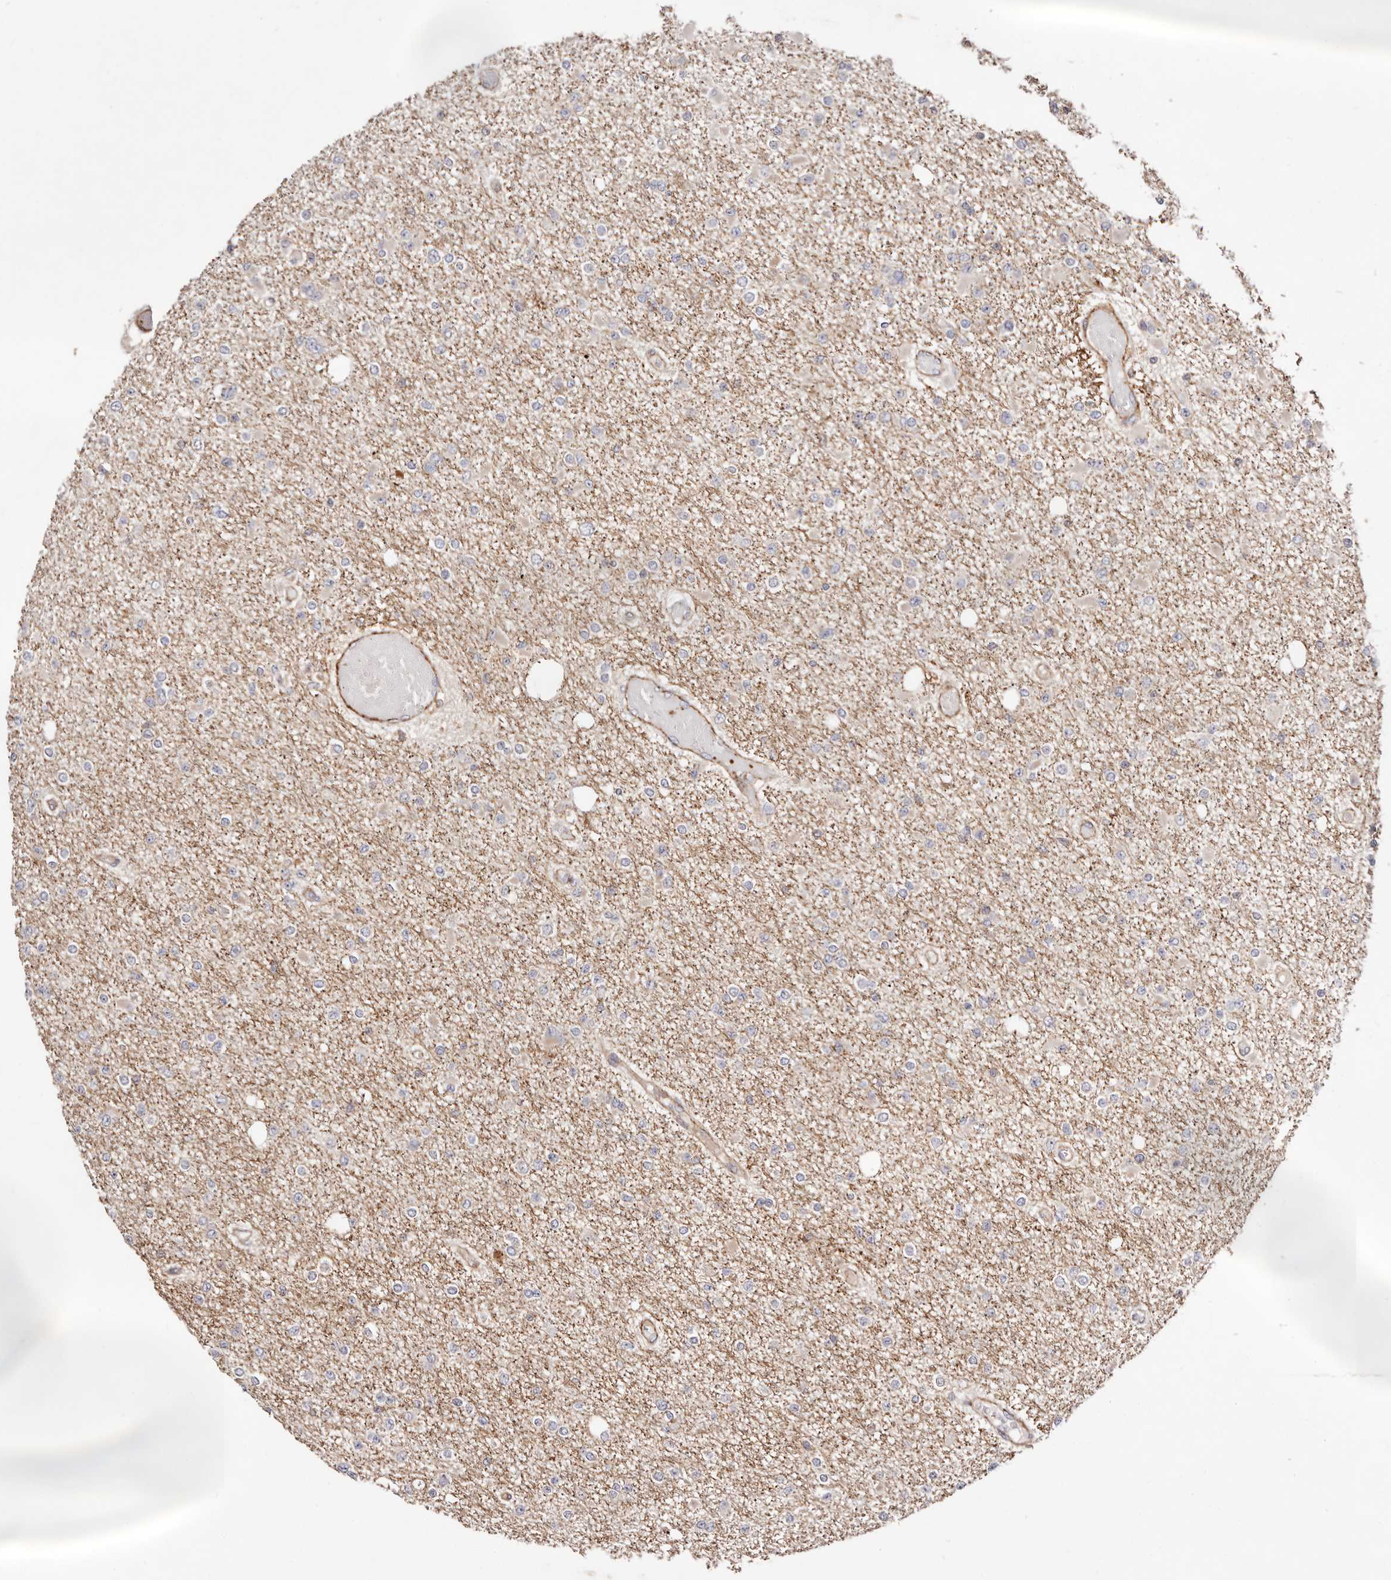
{"staining": {"intensity": "weak", "quantity": "<25%", "location": "cytoplasmic/membranous"}, "tissue": "glioma", "cell_type": "Tumor cells", "image_type": "cancer", "snomed": [{"axis": "morphology", "description": "Glioma, malignant, Low grade"}, {"axis": "topography", "description": "Brain"}], "caption": "Histopathology image shows no protein expression in tumor cells of low-grade glioma (malignant) tissue. (Immunohistochemistry, brightfield microscopy, high magnification).", "gene": "PTPN22", "patient": {"sex": "female", "age": 22}}